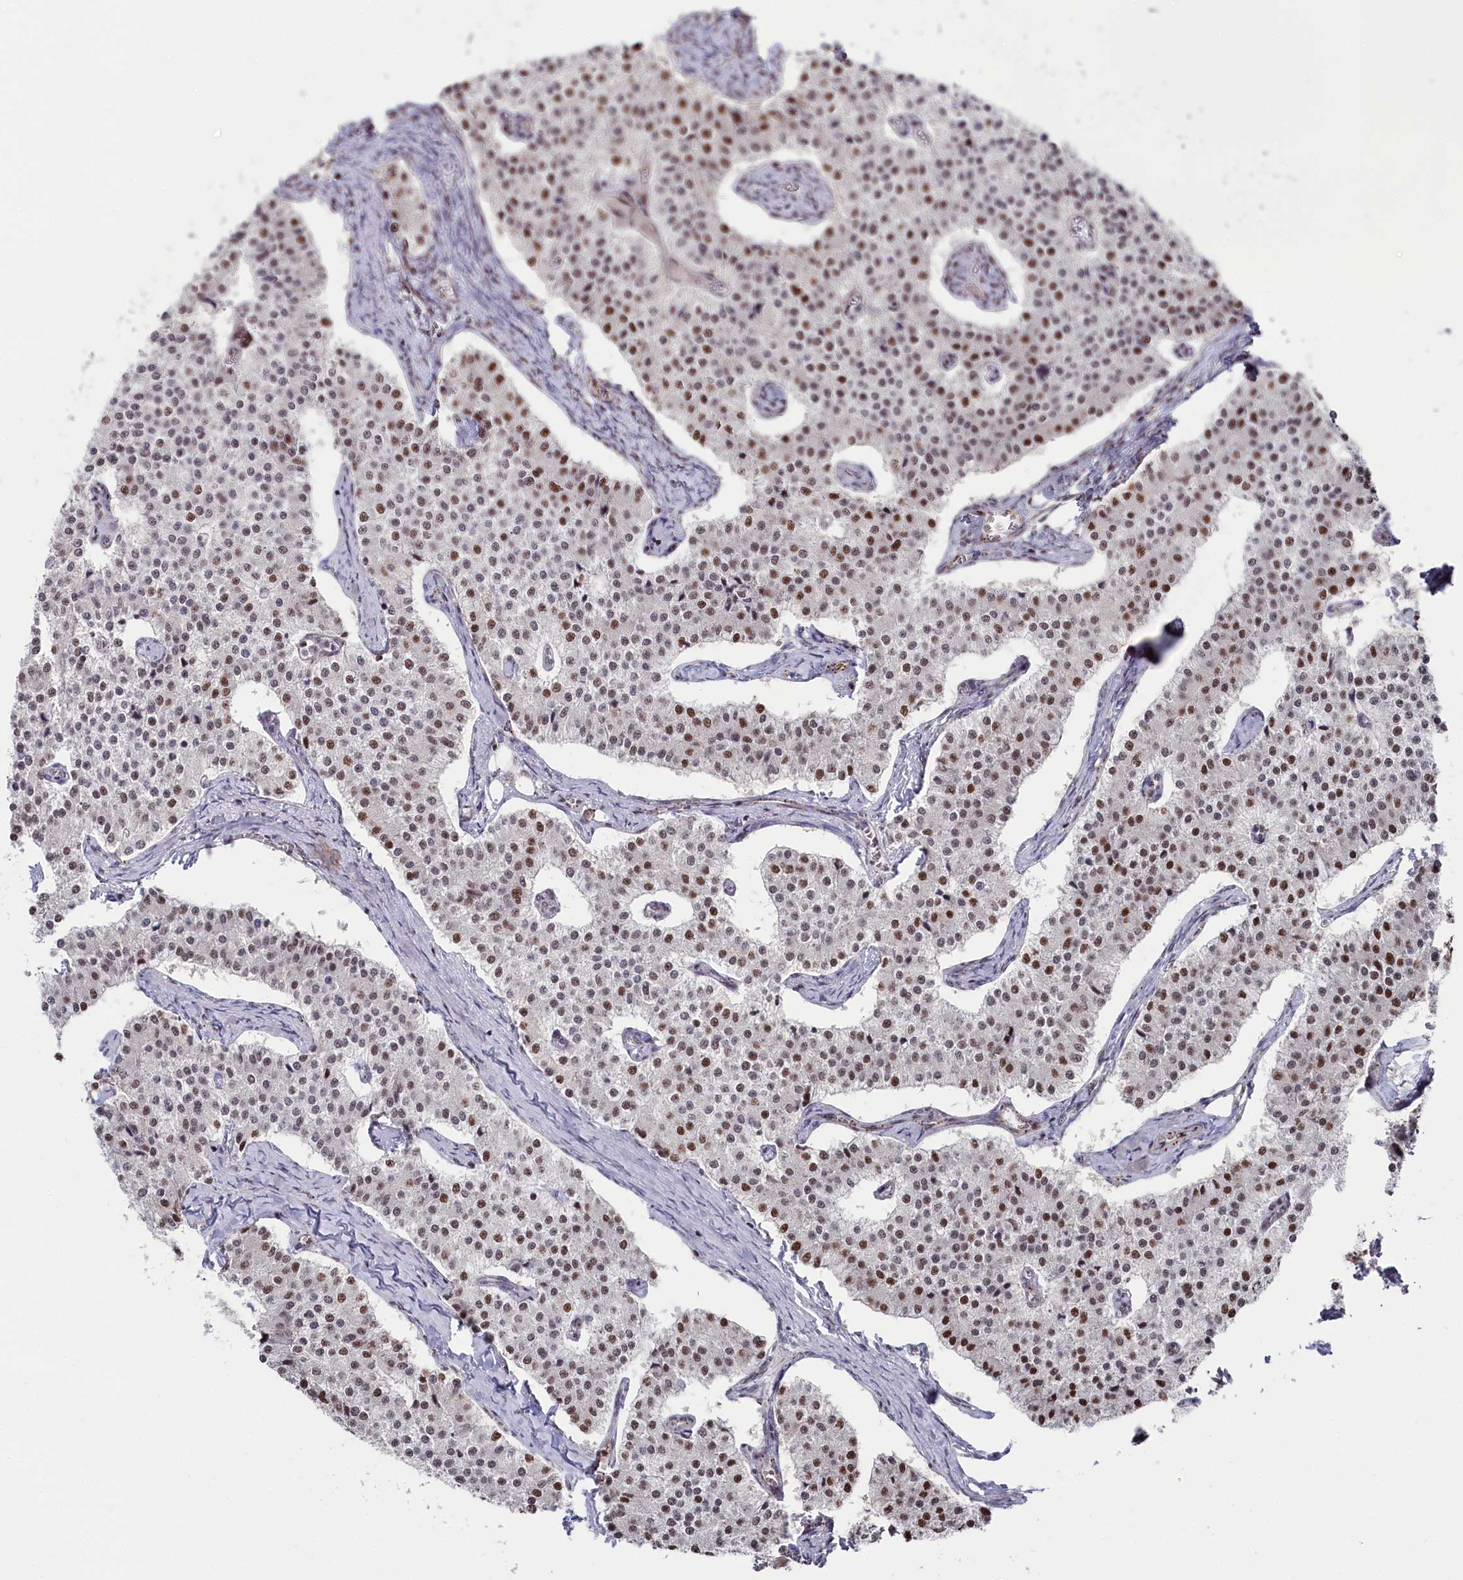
{"staining": {"intensity": "moderate", "quantity": ">75%", "location": "nuclear"}, "tissue": "carcinoid", "cell_type": "Tumor cells", "image_type": "cancer", "snomed": [{"axis": "morphology", "description": "Carcinoid, malignant, NOS"}, {"axis": "topography", "description": "Colon"}], "caption": "The image exhibits a brown stain indicating the presence of a protein in the nuclear of tumor cells in carcinoid. (IHC, brightfield microscopy, high magnification).", "gene": "POLR2H", "patient": {"sex": "female", "age": 52}}